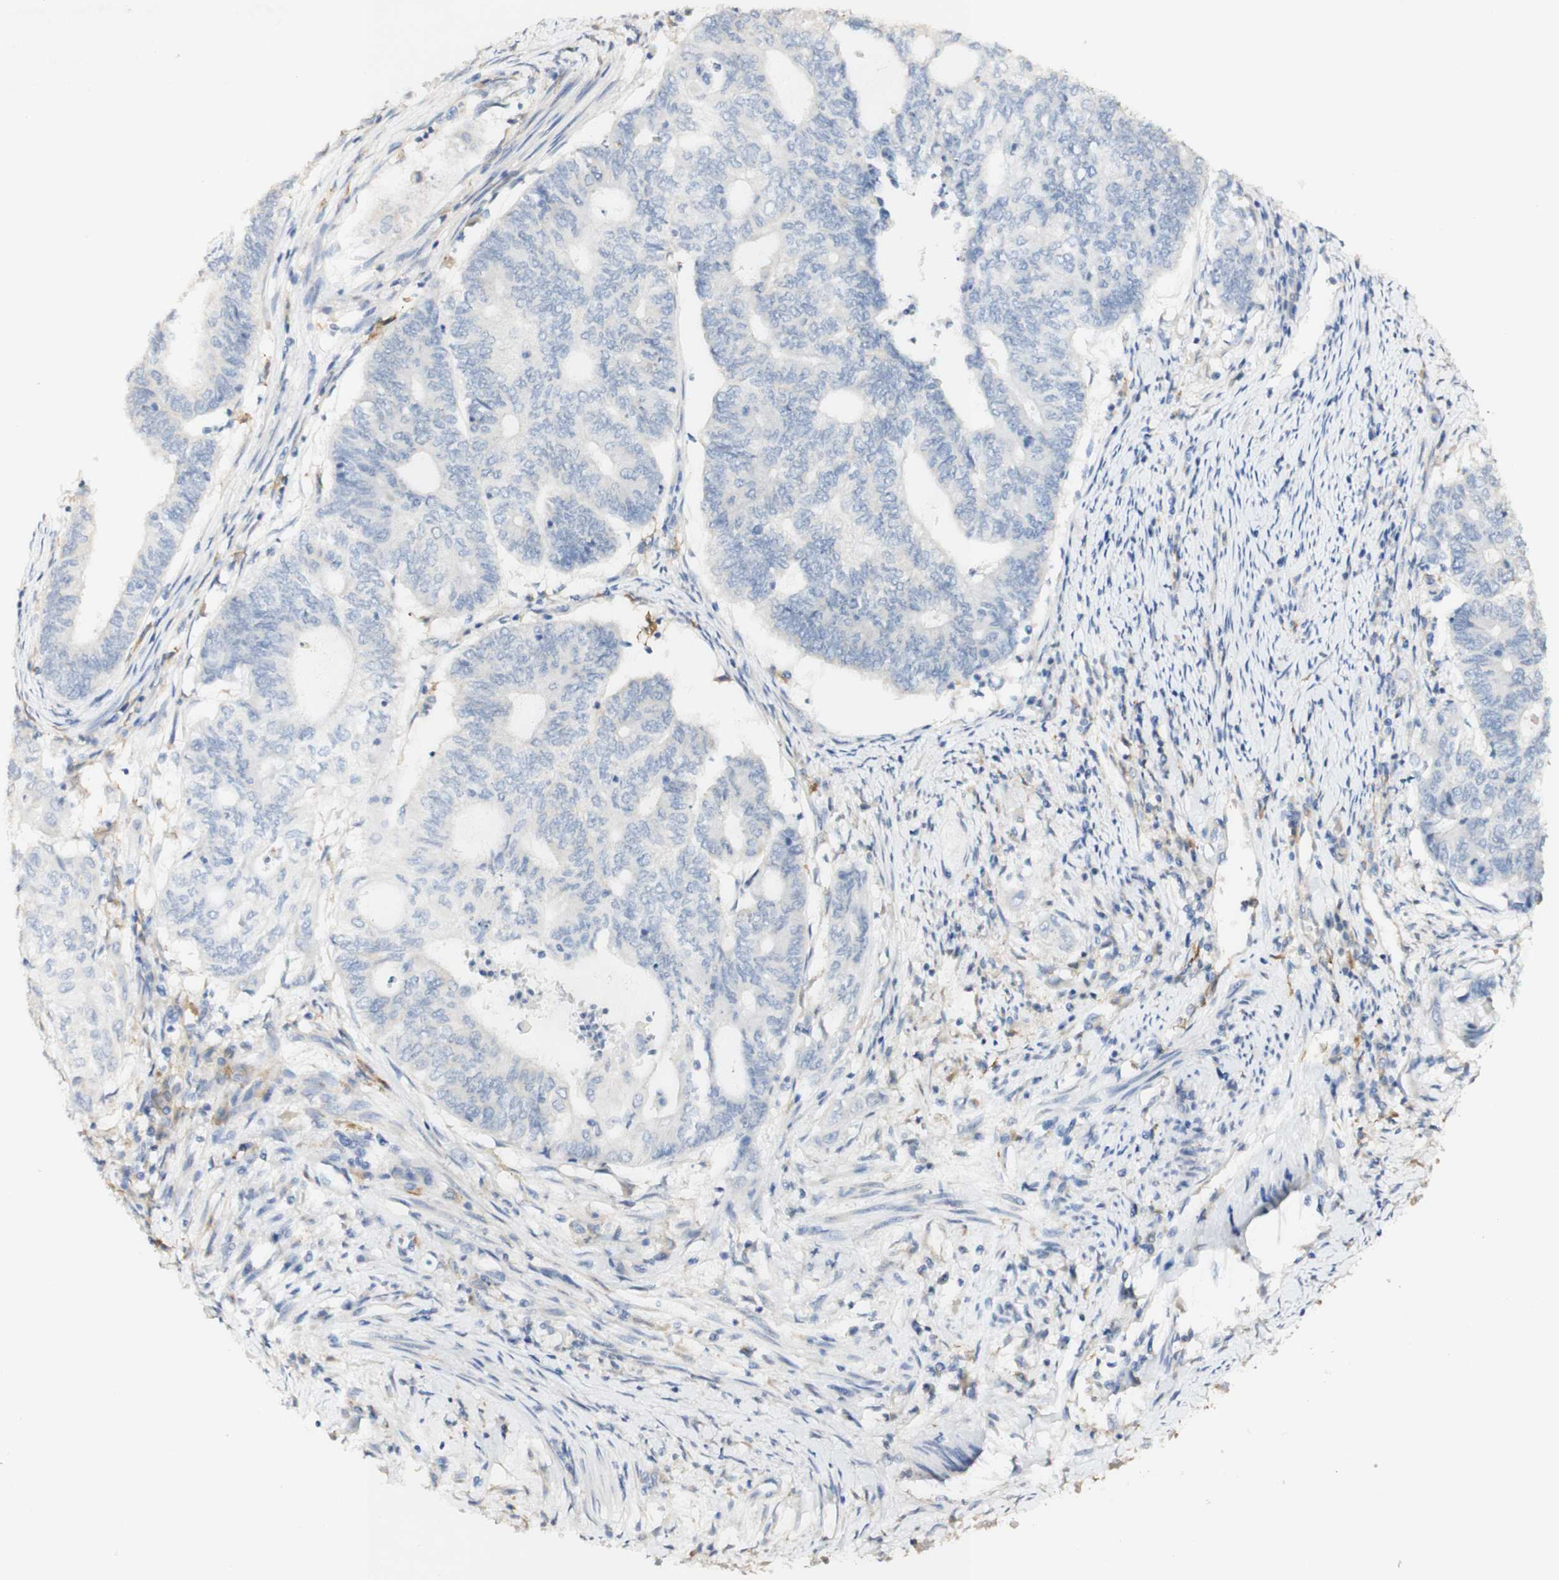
{"staining": {"intensity": "negative", "quantity": "none", "location": "none"}, "tissue": "endometrial cancer", "cell_type": "Tumor cells", "image_type": "cancer", "snomed": [{"axis": "morphology", "description": "Adenocarcinoma, NOS"}, {"axis": "topography", "description": "Uterus"}, {"axis": "topography", "description": "Endometrium"}], "caption": "DAB immunohistochemical staining of adenocarcinoma (endometrial) displays no significant positivity in tumor cells.", "gene": "FCGRT", "patient": {"sex": "female", "age": 70}}